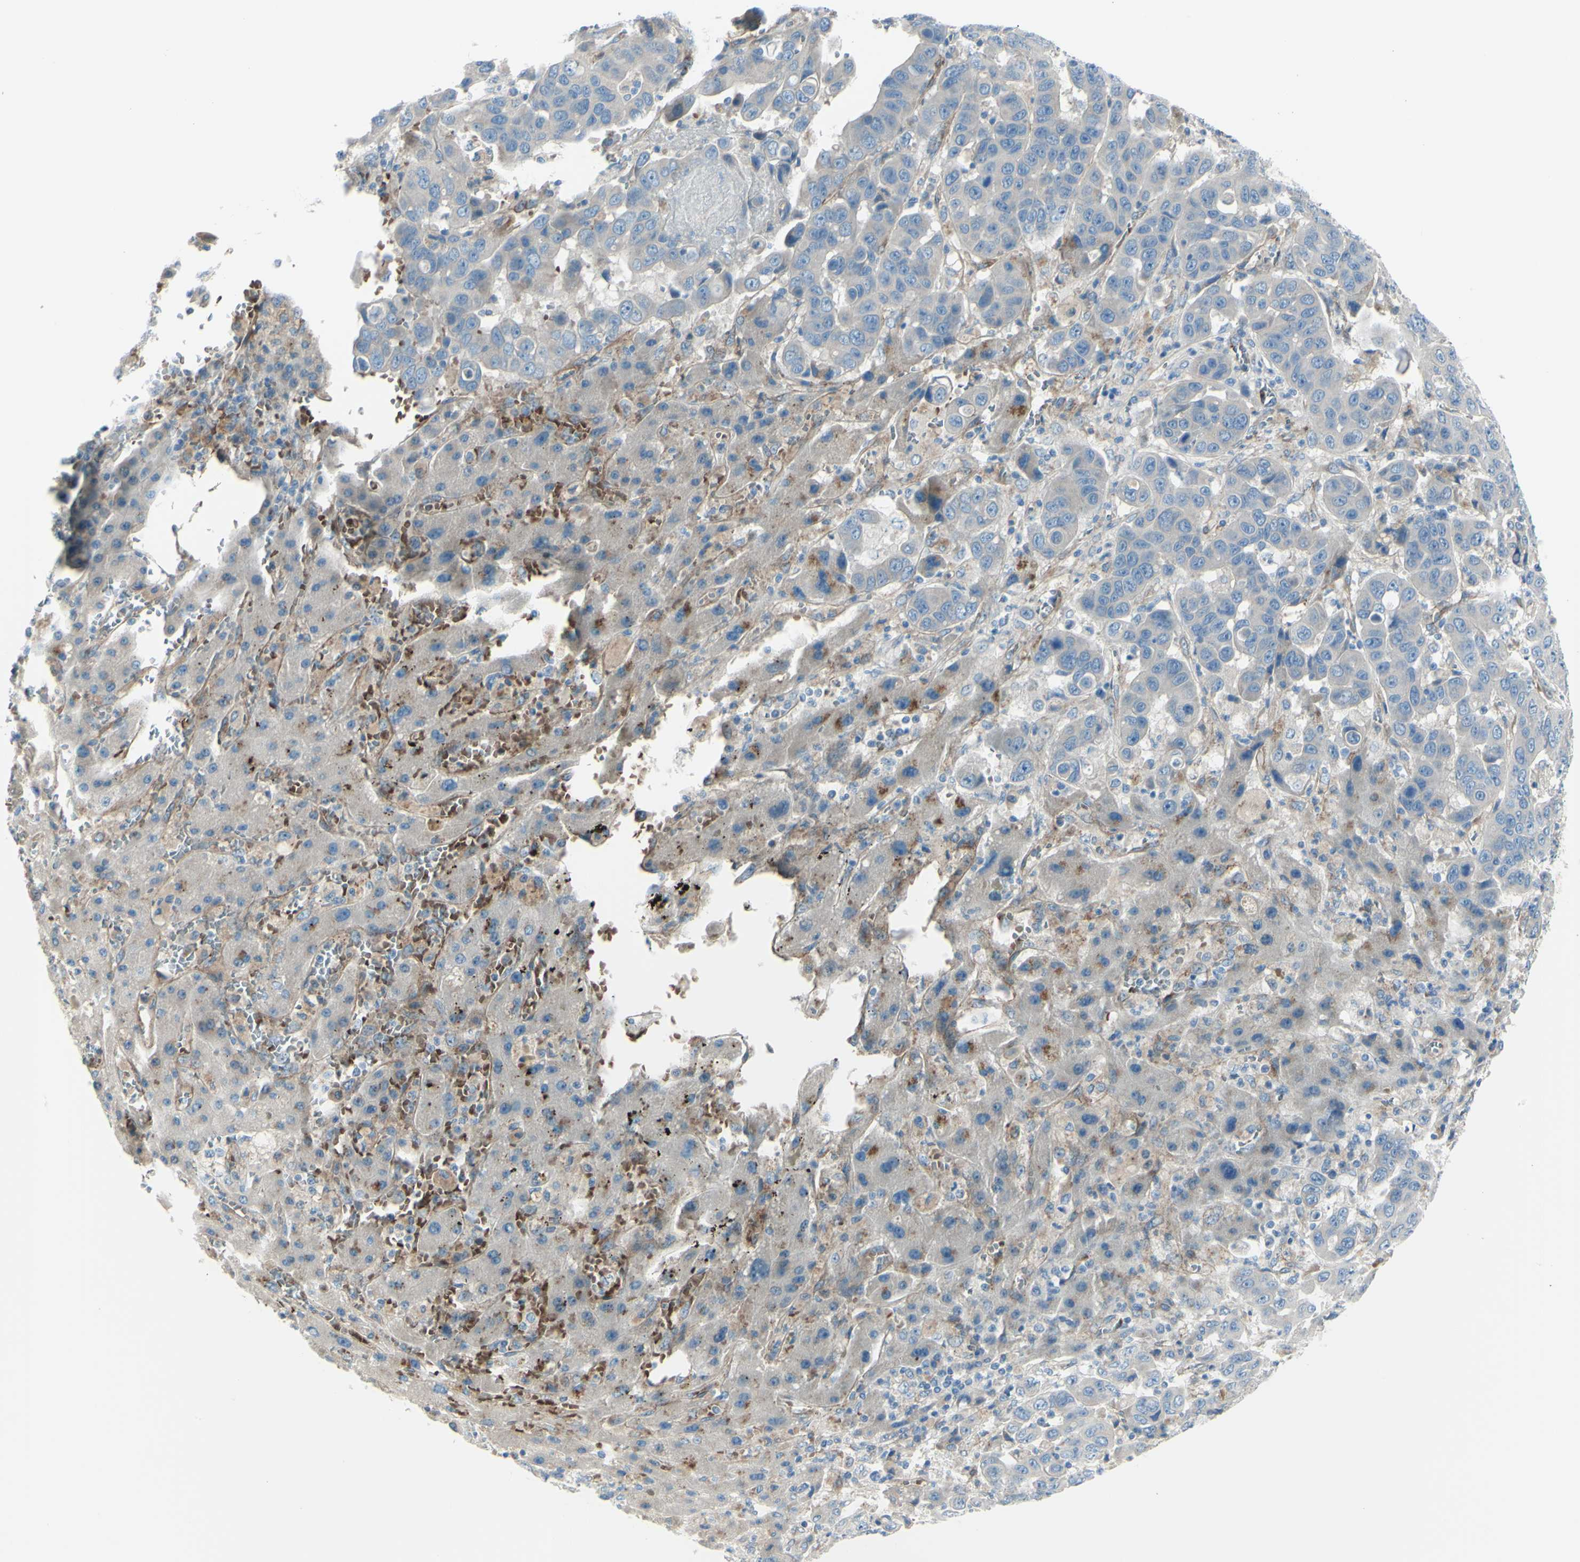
{"staining": {"intensity": "weak", "quantity": ">75%", "location": "cytoplasmic/membranous"}, "tissue": "liver cancer", "cell_type": "Tumor cells", "image_type": "cancer", "snomed": [{"axis": "morphology", "description": "Cholangiocarcinoma"}, {"axis": "topography", "description": "Liver"}], "caption": "The immunohistochemical stain labels weak cytoplasmic/membranous staining in tumor cells of liver cancer (cholangiocarcinoma) tissue. The staining was performed using DAB to visualize the protein expression in brown, while the nuclei were stained in blue with hematoxylin (Magnification: 20x).", "gene": "PCDHGA2", "patient": {"sex": "female", "age": 52}}